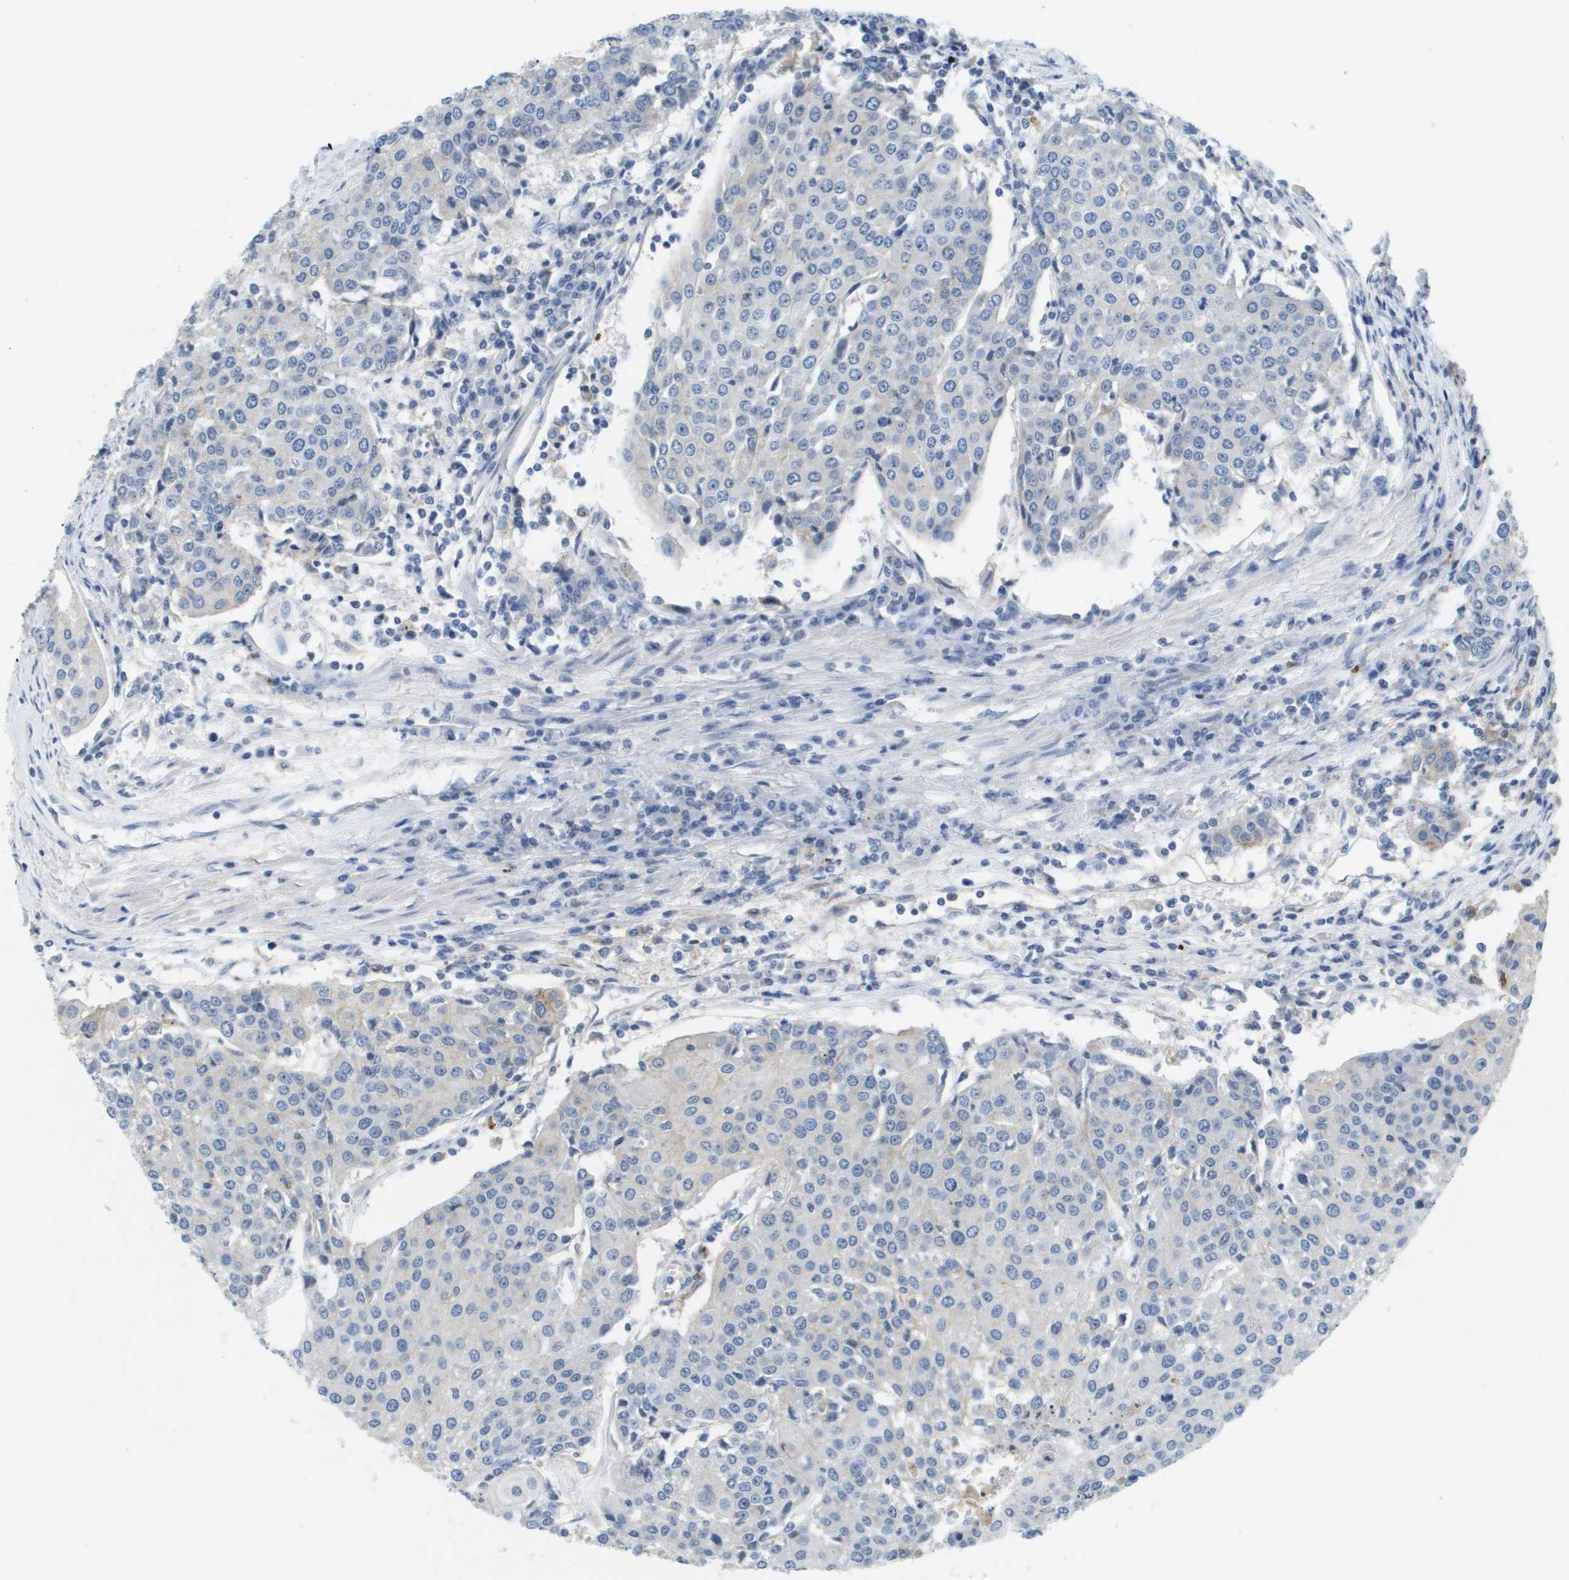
{"staining": {"intensity": "negative", "quantity": "none", "location": "none"}, "tissue": "urothelial cancer", "cell_type": "Tumor cells", "image_type": "cancer", "snomed": [{"axis": "morphology", "description": "Urothelial carcinoma, High grade"}, {"axis": "topography", "description": "Urinary bladder"}], "caption": "IHC photomicrograph of urothelial carcinoma (high-grade) stained for a protein (brown), which exhibits no positivity in tumor cells. (IHC, brightfield microscopy, high magnification).", "gene": "LIPG", "patient": {"sex": "female", "age": 85}}